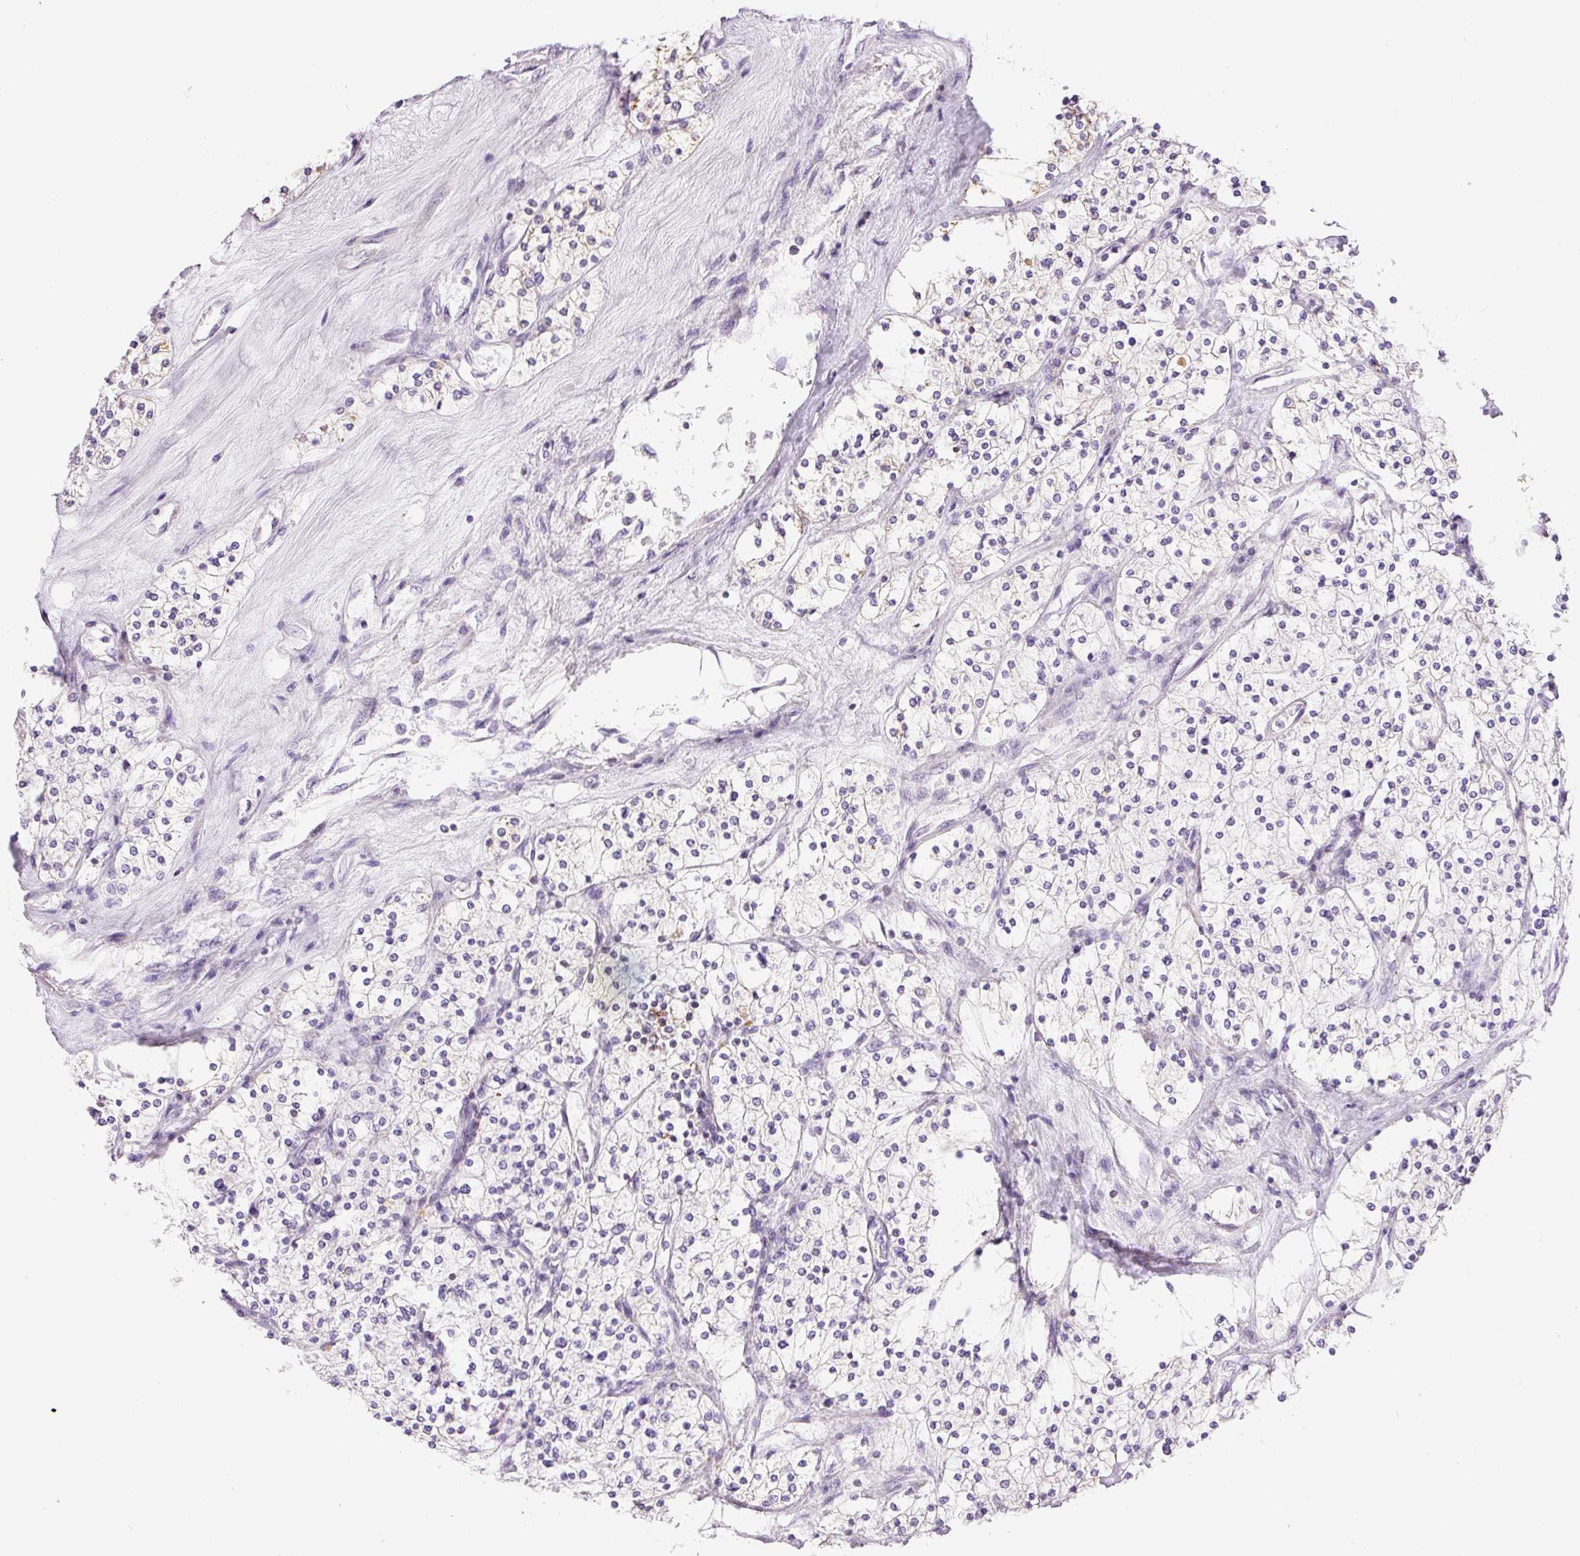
{"staining": {"intensity": "negative", "quantity": "none", "location": "none"}, "tissue": "renal cancer", "cell_type": "Tumor cells", "image_type": "cancer", "snomed": [{"axis": "morphology", "description": "Adenocarcinoma, NOS"}, {"axis": "topography", "description": "Kidney"}], "caption": "This image is of renal adenocarcinoma stained with IHC to label a protein in brown with the nuclei are counter-stained blue. There is no expression in tumor cells.", "gene": "DOK6", "patient": {"sex": "male", "age": 80}}